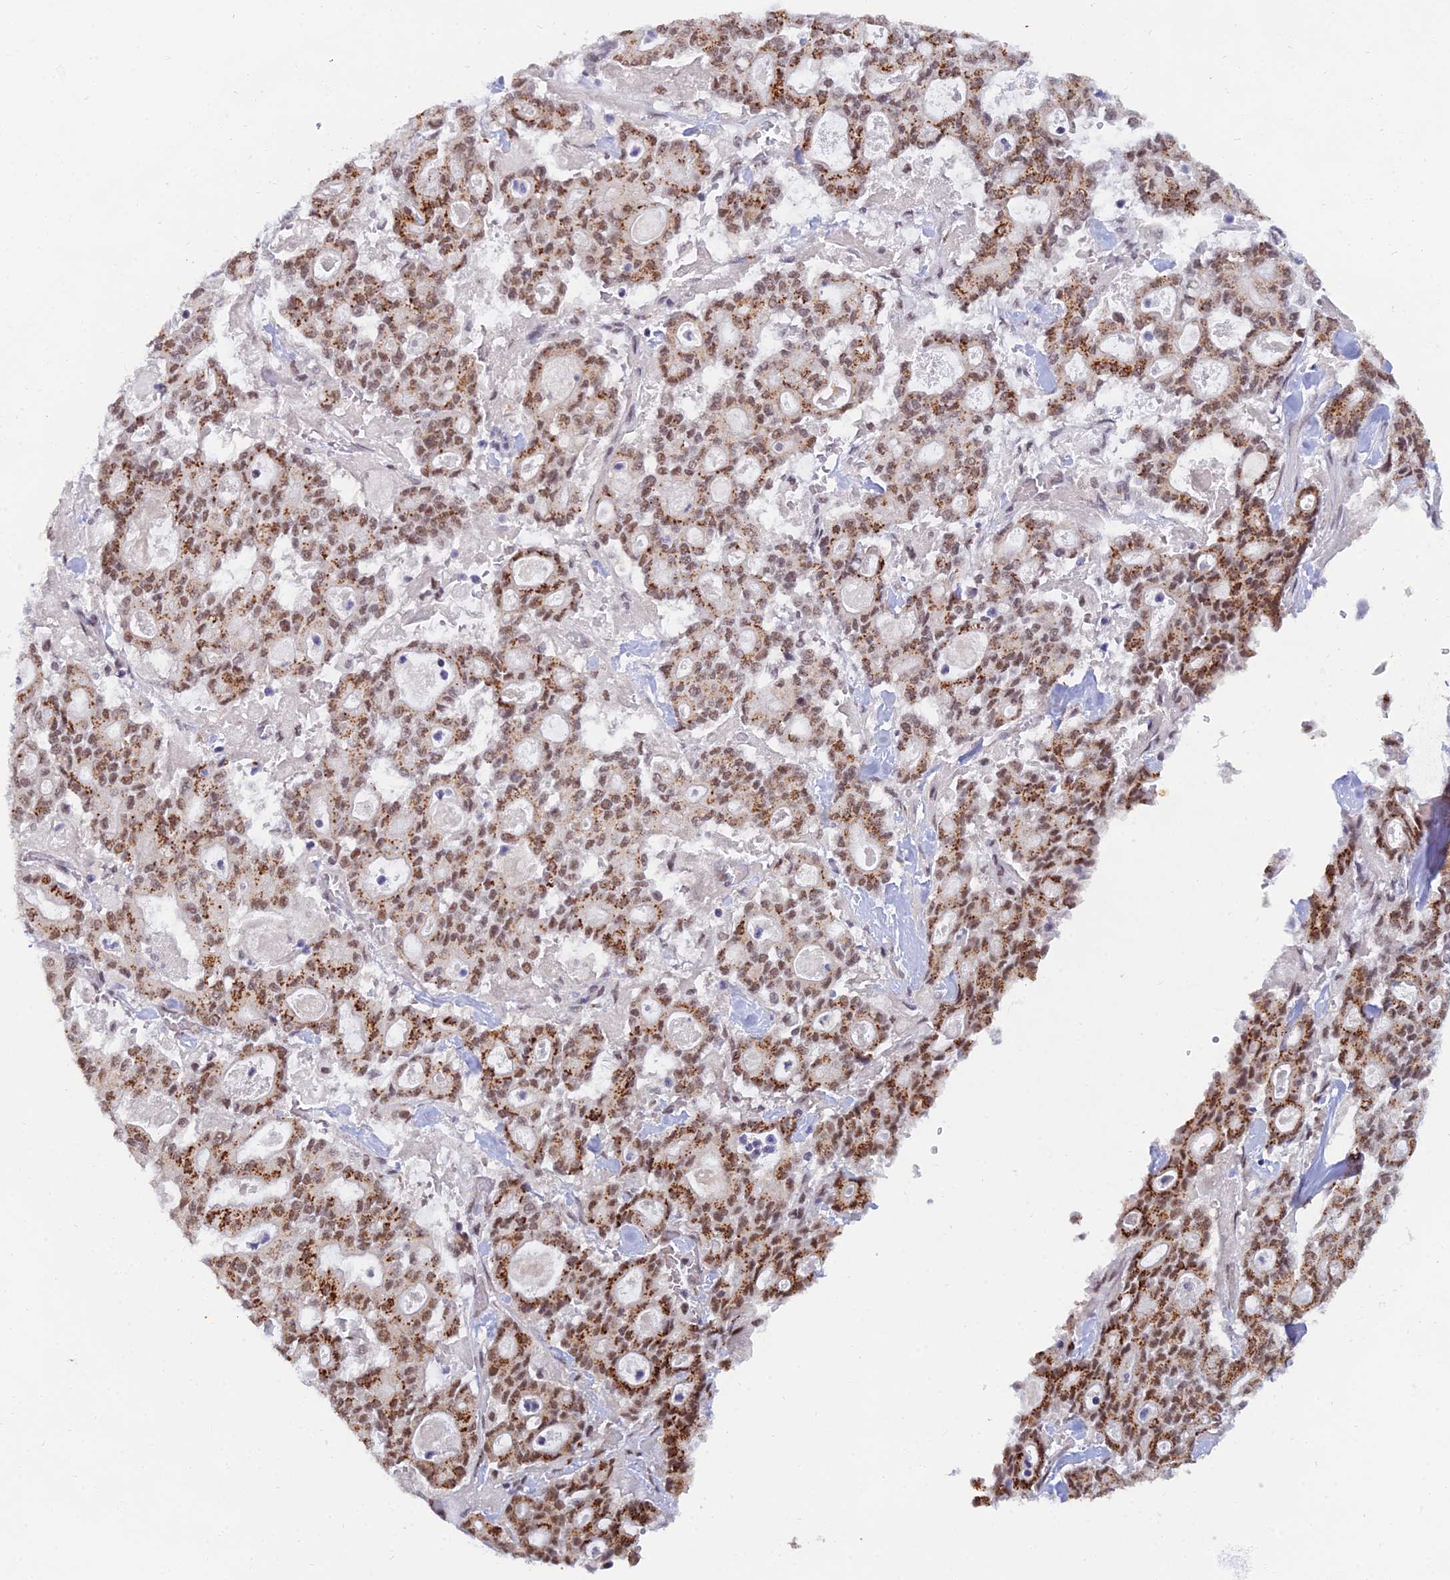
{"staining": {"intensity": "strong", "quantity": ">75%", "location": "cytoplasmic/membranous,nuclear"}, "tissue": "pancreatic cancer", "cell_type": "Tumor cells", "image_type": "cancer", "snomed": [{"axis": "morphology", "description": "Adenocarcinoma, NOS"}, {"axis": "topography", "description": "Pancreas"}], "caption": "Pancreatic cancer tissue demonstrates strong cytoplasmic/membranous and nuclear staining in approximately >75% of tumor cells, visualized by immunohistochemistry. Using DAB (brown) and hematoxylin (blue) stains, captured at high magnification using brightfield microscopy.", "gene": "THOC3", "patient": {"sex": "male", "age": 63}}